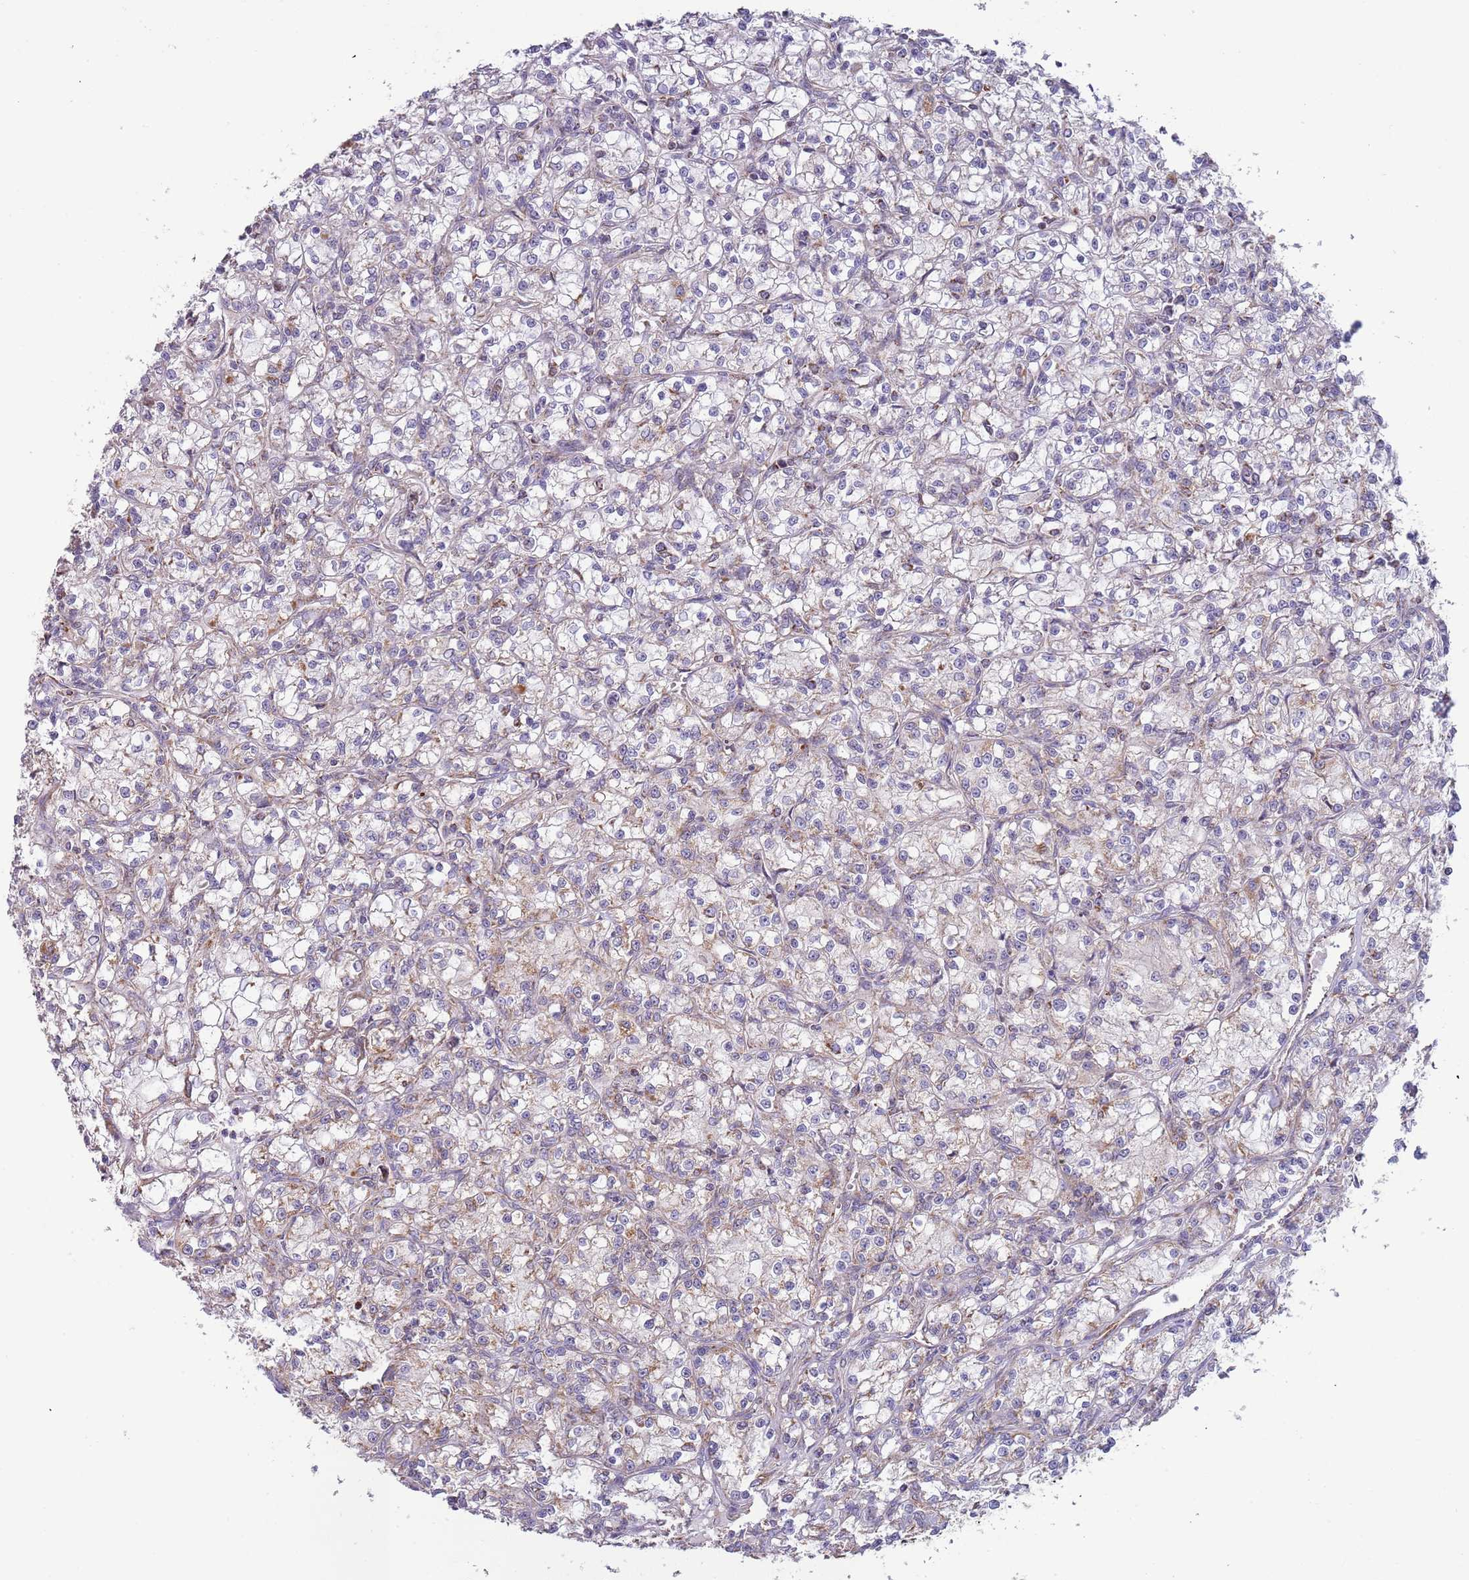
{"staining": {"intensity": "weak", "quantity": "25%-75%", "location": "cytoplasmic/membranous"}, "tissue": "renal cancer", "cell_type": "Tumor cells", "image_type": "cancer", "snomed": [{"axis": "morphology", "description": "Adenocarcinoma, NOS"}, {"axis": "topography", "description": "Kidney"}], "caption": "The photomicrograph shows immunohistochemical staining of adenocarcinoma (renal). There is weak cytoplasmic/membranous expression is identified in approximately 25%-75% of tumor cells.", "gene": "VPS16", "patient": {"sex": "female", "age": 59}}